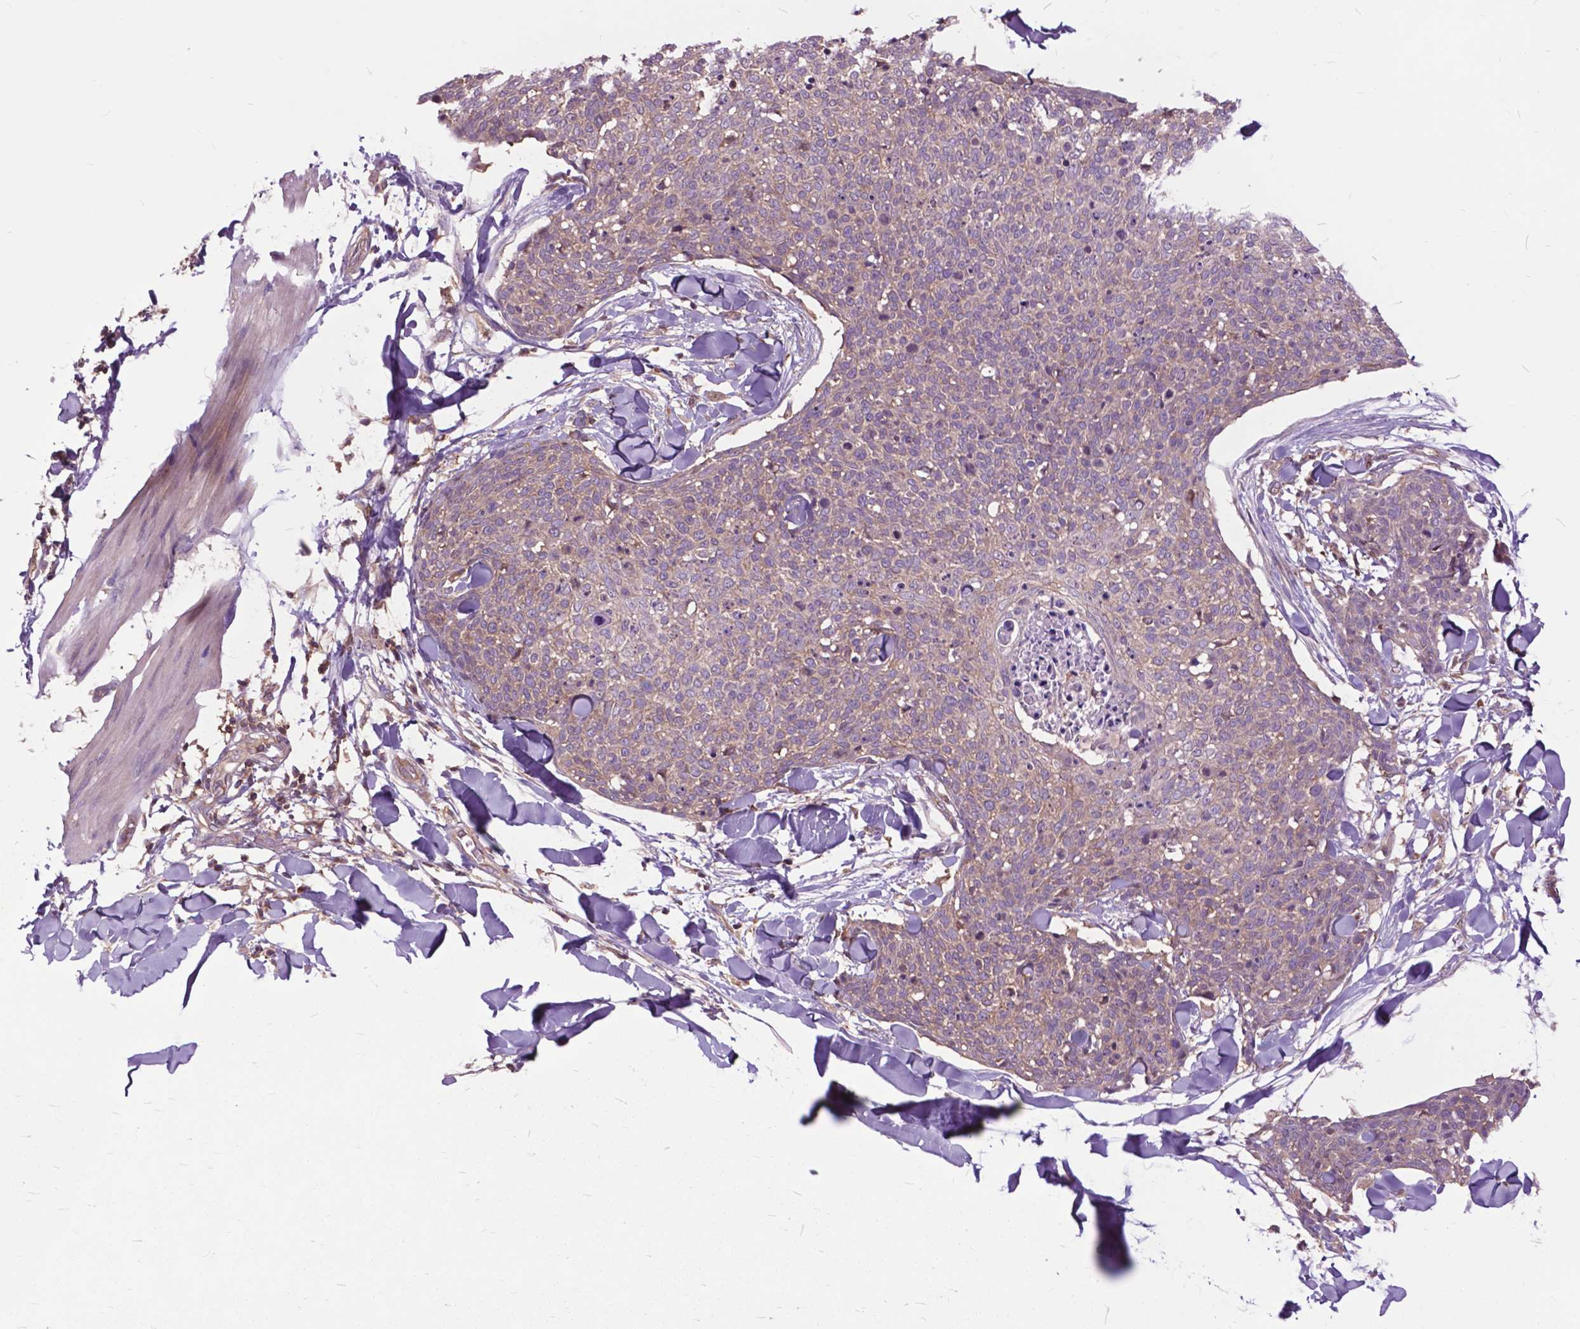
{"staining": {"intensity": "weak", "quantity": ">75%", "location": "cytoplasmic/membranous"}, "tissue": "skin cancer", "cell_type": "Tumor cells", "image_type": "cancer", "snomed": [{"axis": "morphology", "description": "Squamous cell carcinoma, NOS"}, {"axis": "topography", "description": "Skin"}, {"axis": "topography", "description": "Vulva"}], "caption": "Tumor cells demonstrate weak cytoplasmic/membranous staining in about >75% of cells in skin squamous cell carcinoma. Nuclei are stained in blue.", "gene": "ARAF", "patient": {"sex": "female", "age": 75}}